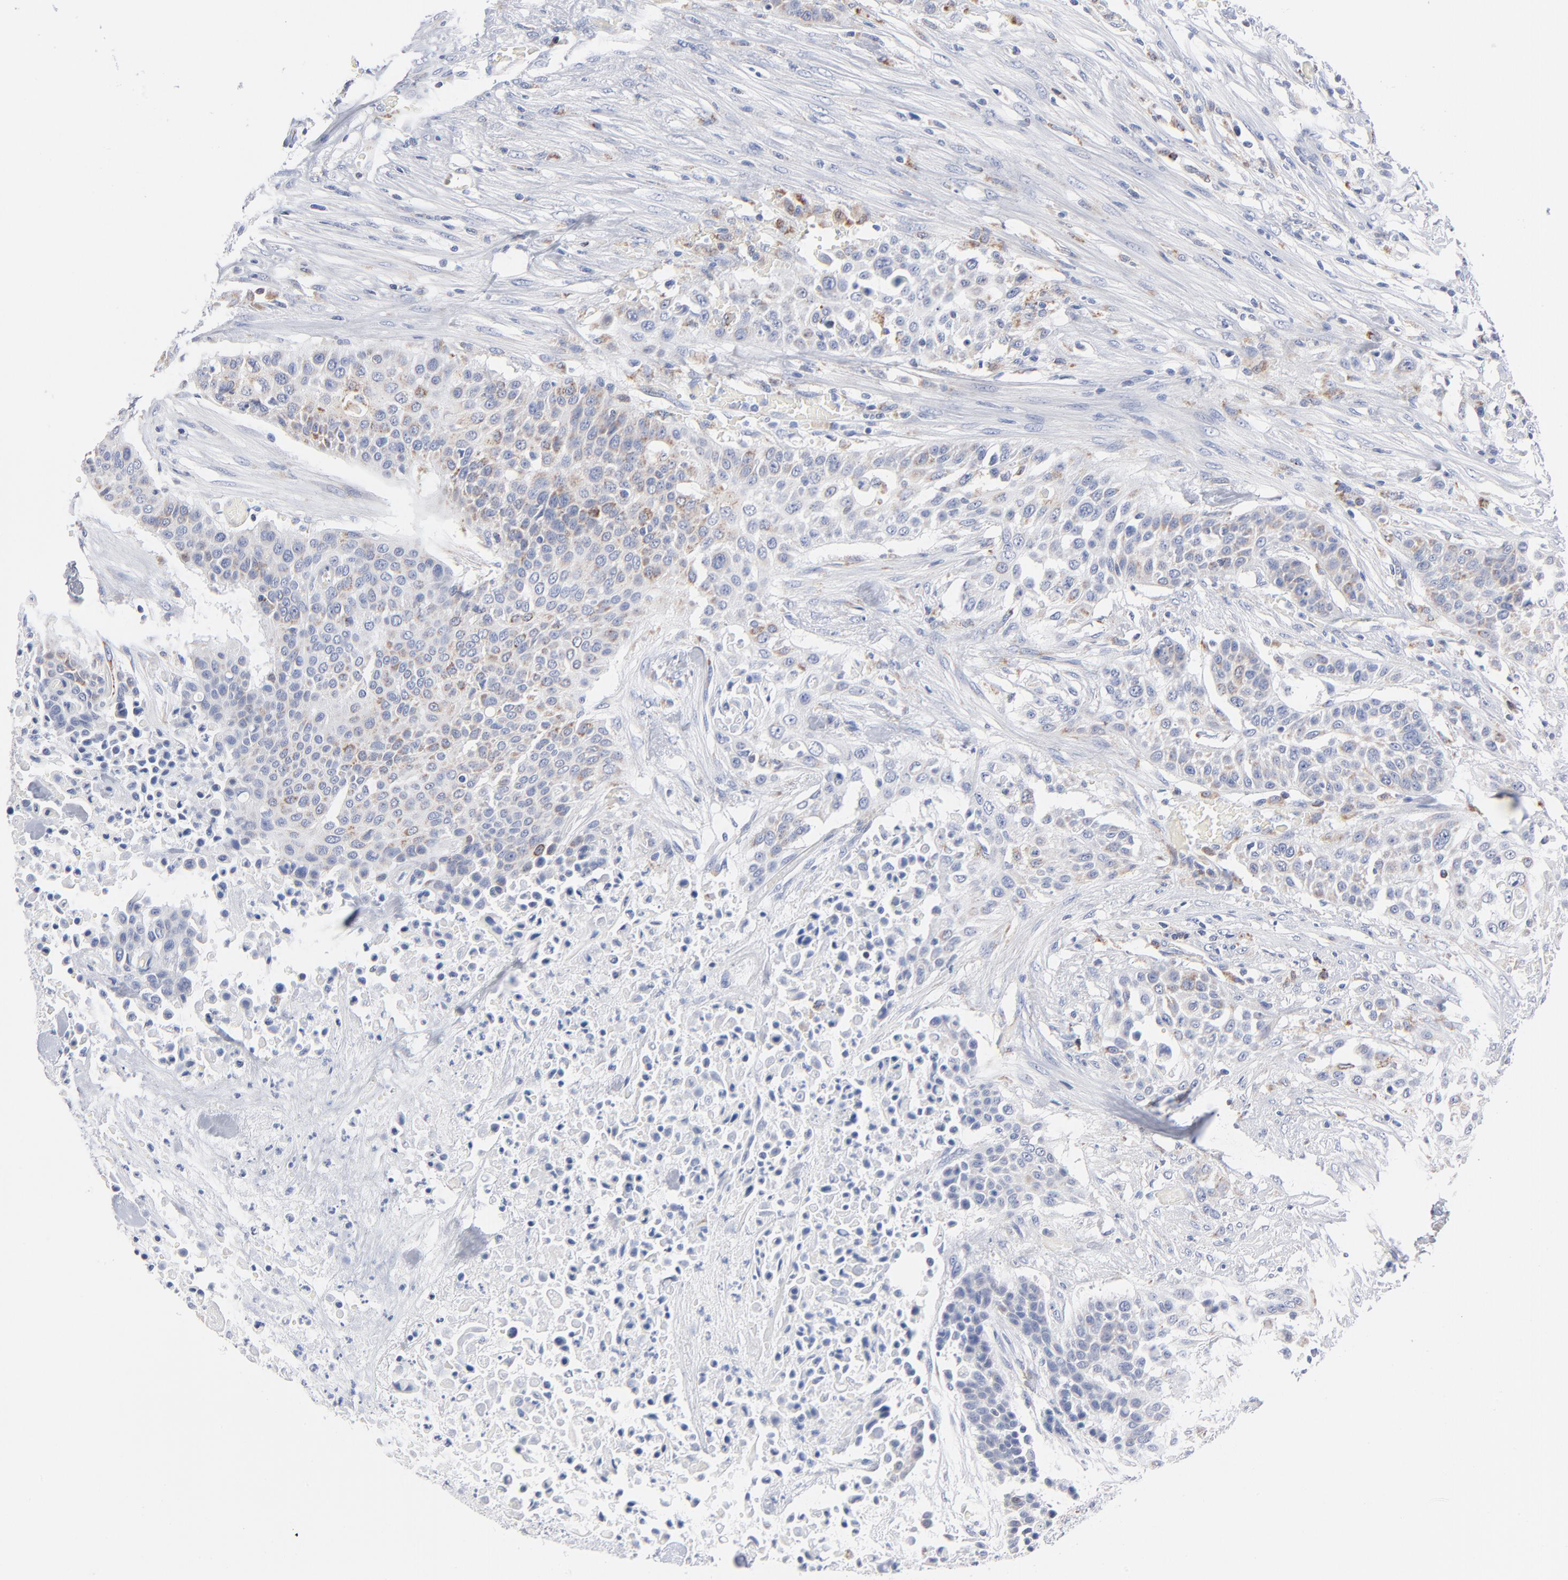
{"staining": {"intensity": "weak", "quantity": ">75%", "location": "cytoplasmic/membranous"}, "tissue": "urothelial cancer", "cell_type": "Tumor cells", "image_type": "cancer", "snomed": [{"axis": "morphology", "description": "Urothelial carcinoma, High grade"}, {"axis": "topography", "description": "Urinary bladder"}], "caption": "Urothelial cancer stained with a brown dye displays weak cytoplasmic/membranous positive expression in approximately >75% of tumor cells.", "gene": "CHCHD10", "patient": {"sex": "male", "age": 74}}